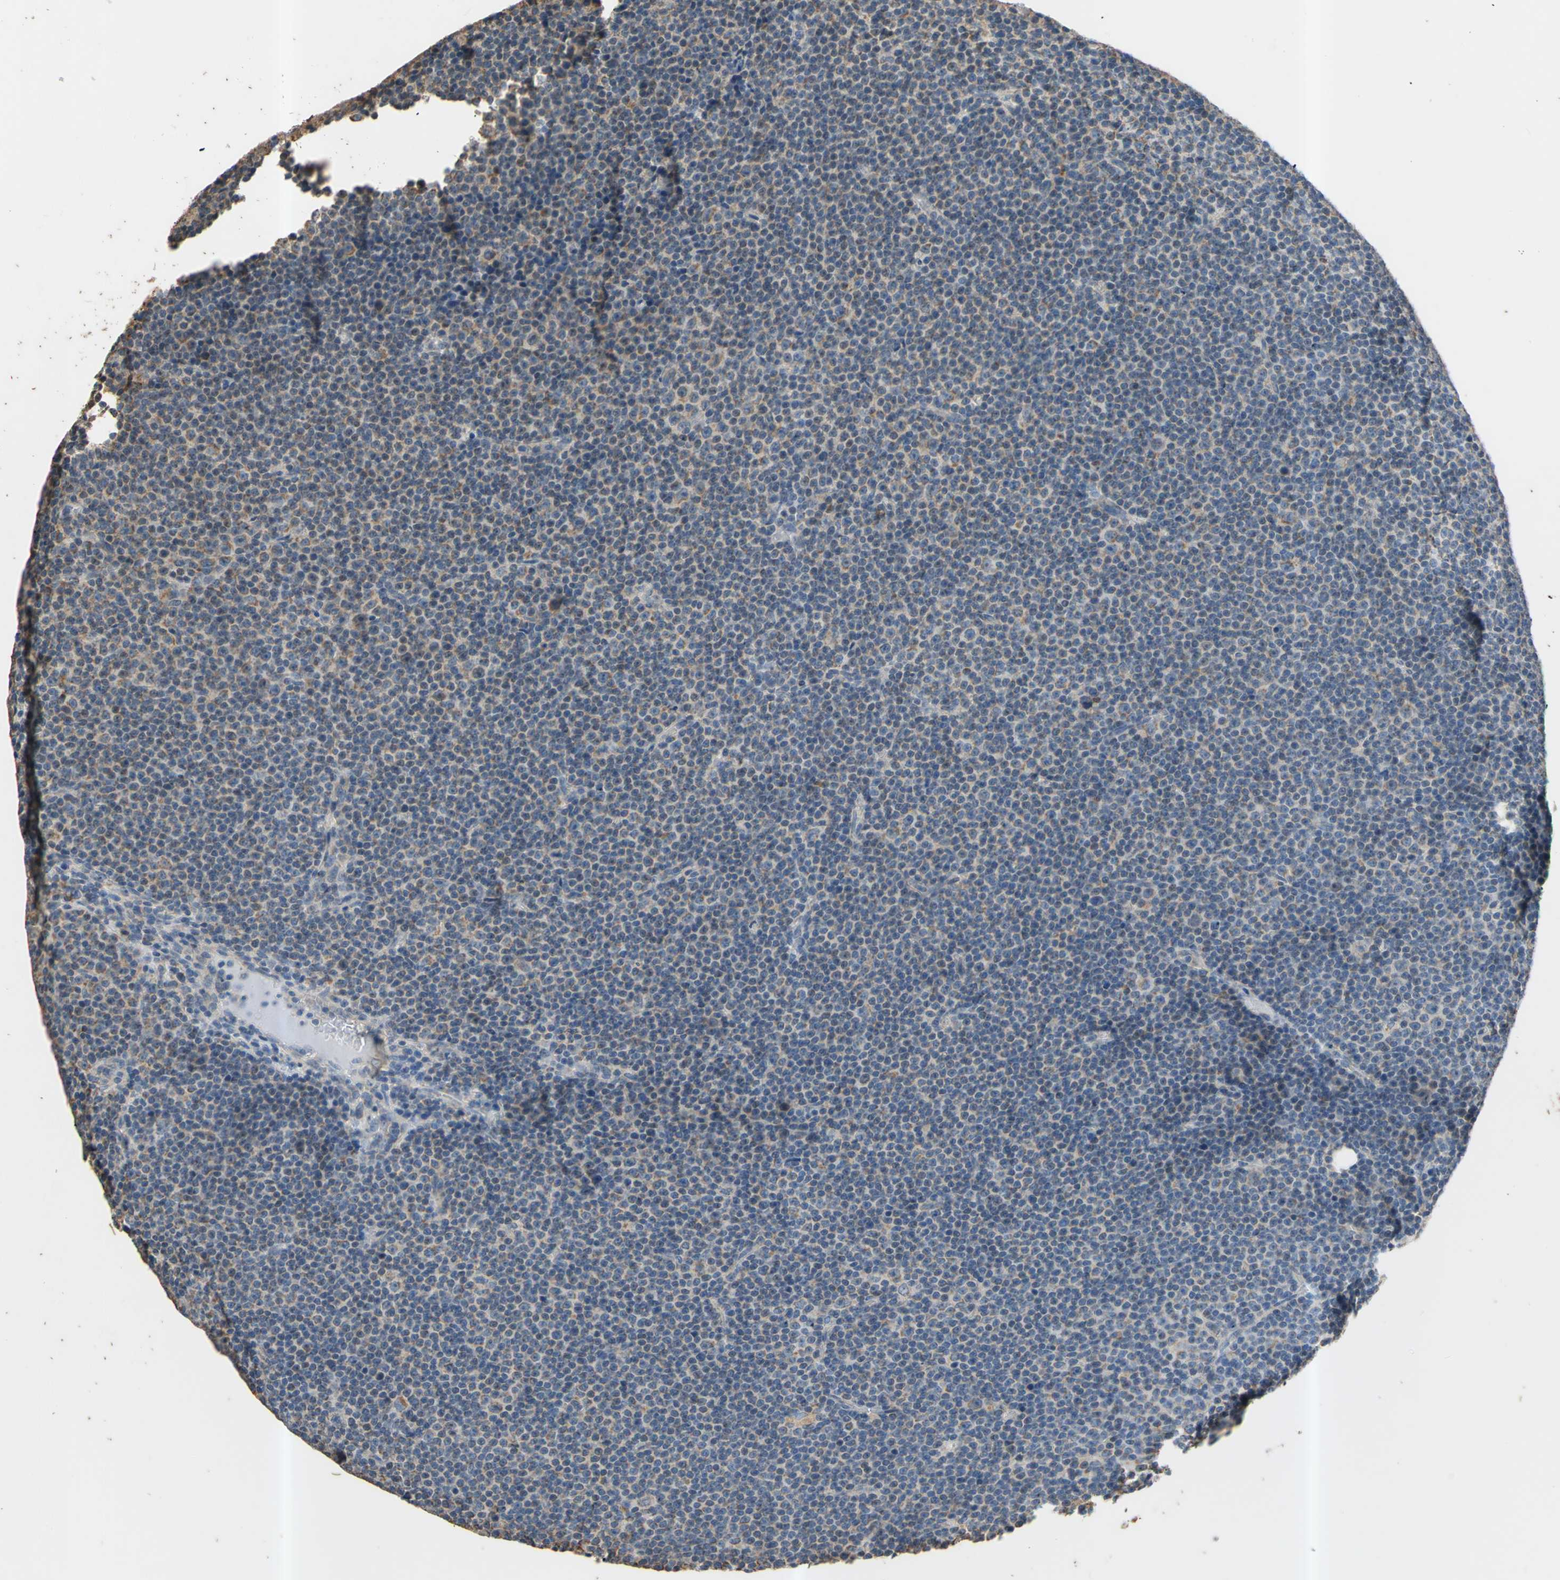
{"staining": {"intensity": "negative", "quantity": "none", "location": "none"}, "tissue": "lymphoma", "cell_type": "Tumor cells", "image_type": "cancer", "snomed": [{"axis": "morphology", "description": "Malignant lymphoma, non-Hodgkin's type, Low grade"}, {"axis": "topography", "description": "Lymph node"}], "caption": "Immunohistochemistry (IHC) of human malignant lymphoma, non-Hodgkin's type (low-grade) reveals no positivity in tumor cells.", "gene": "PTGIS", "patient": {"sex": "female", "age": 67}}